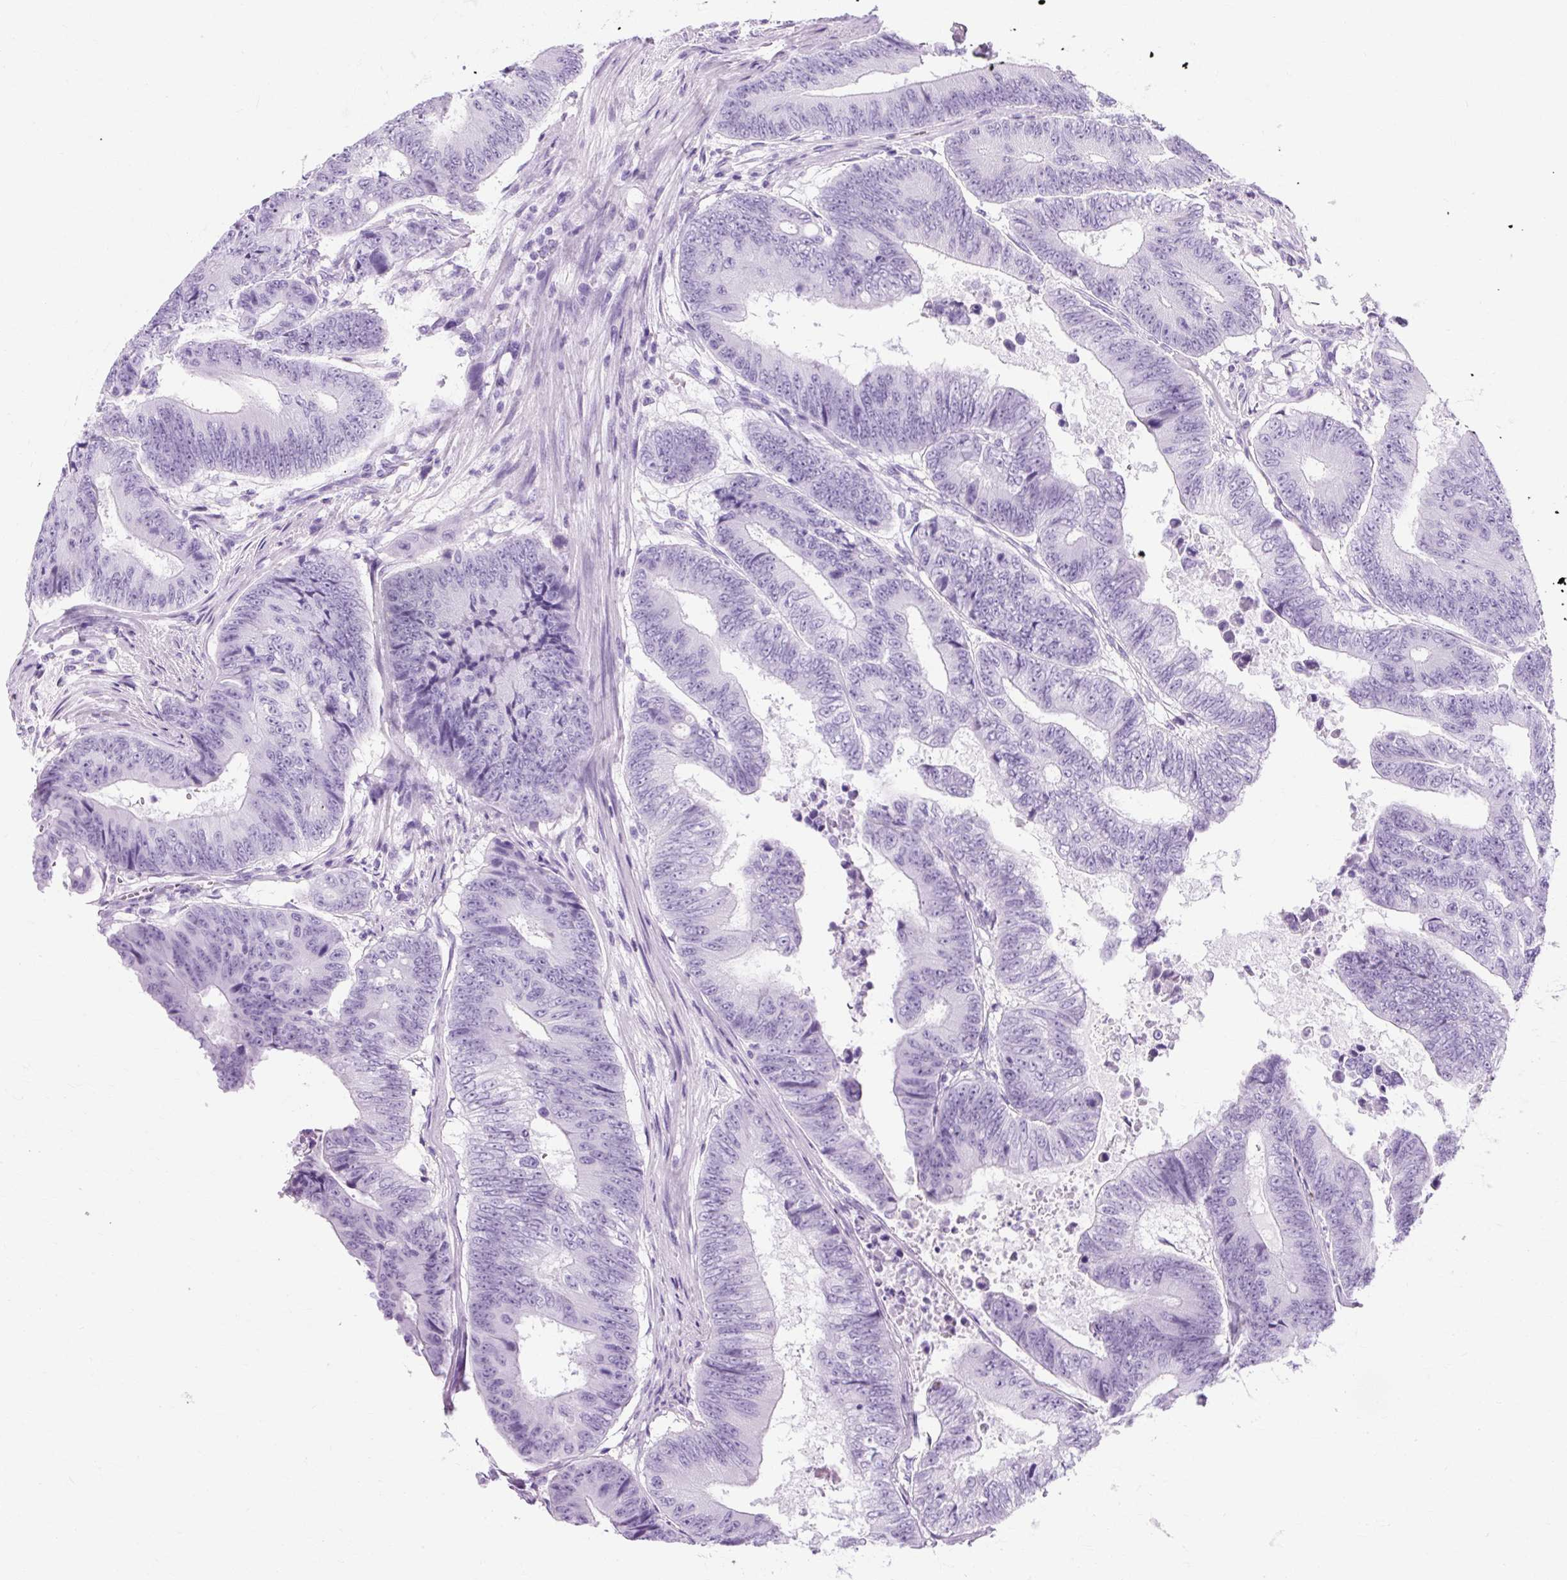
{"staining": {"intensity": "negative", "quantity": "none", "location": "none"}, "tissue": "colorectal cancer", "cell_type": "Tumor cells", "image_type": "cancer", "snomed": [{"axis": "morphology", "description": "Adenocarcinoma, NOS"}, {"axis": "topography", "description": "Colon"}], "caption": "This is an immunohistochemistry (IHC) photomicrograph of human colorectal adenocarcinoma. There is no positivity in tumor cells.", "gene": "RYBP", "patient": {"sex": "female", "age": 48}}